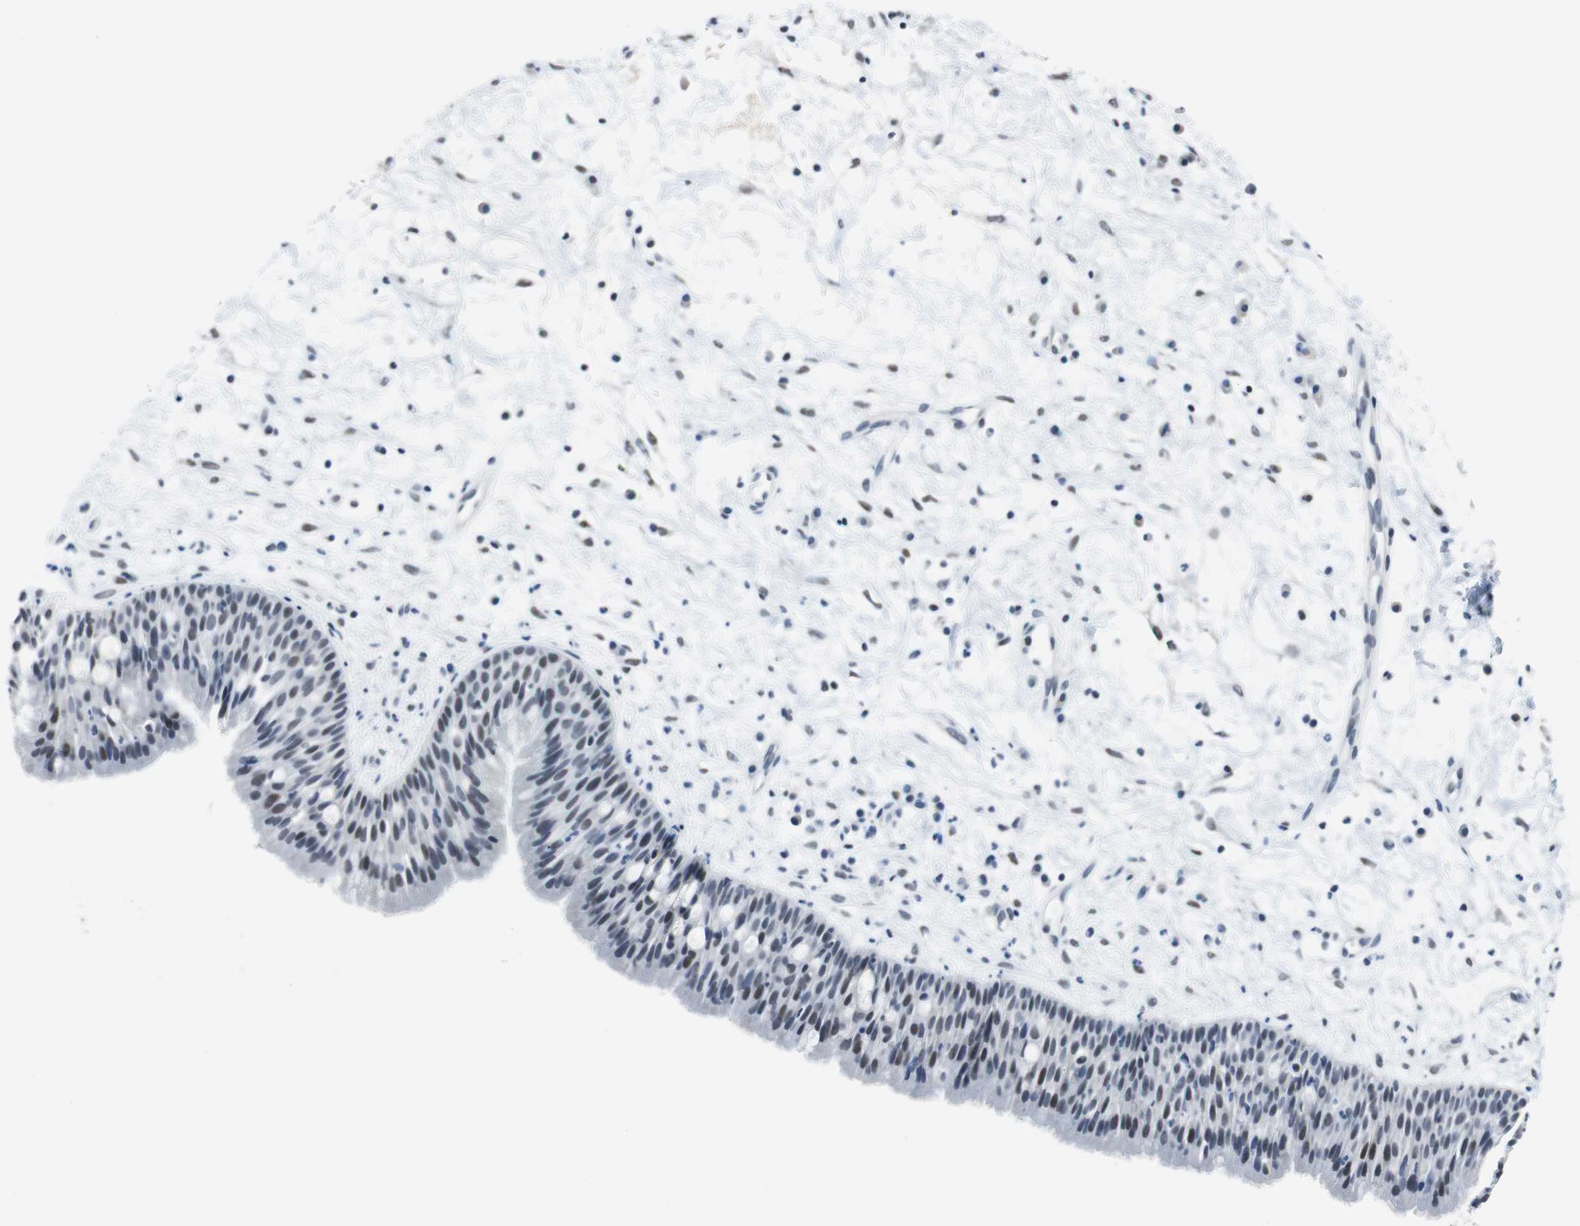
{"staining": {"intensity": "weak", "quantity": "<25%", "location": "nuclear"}, "tissue": "nasopharynx", "cell_type": "Respiratory epithelial cells", "image_type": "normal", "snomed": [{"axis": "morphology", "description": "Normal tissue, NOS"}, {"axis": "topography", "description": "Nasopharynx"}], "caption": "There is no significant positivity in respiratory epithelial cells of nasopharynx. (DAB immunohistochemistry, high magnification).", "gene": "HDAC3", "patient": {"sex": "male", "age": 13}}